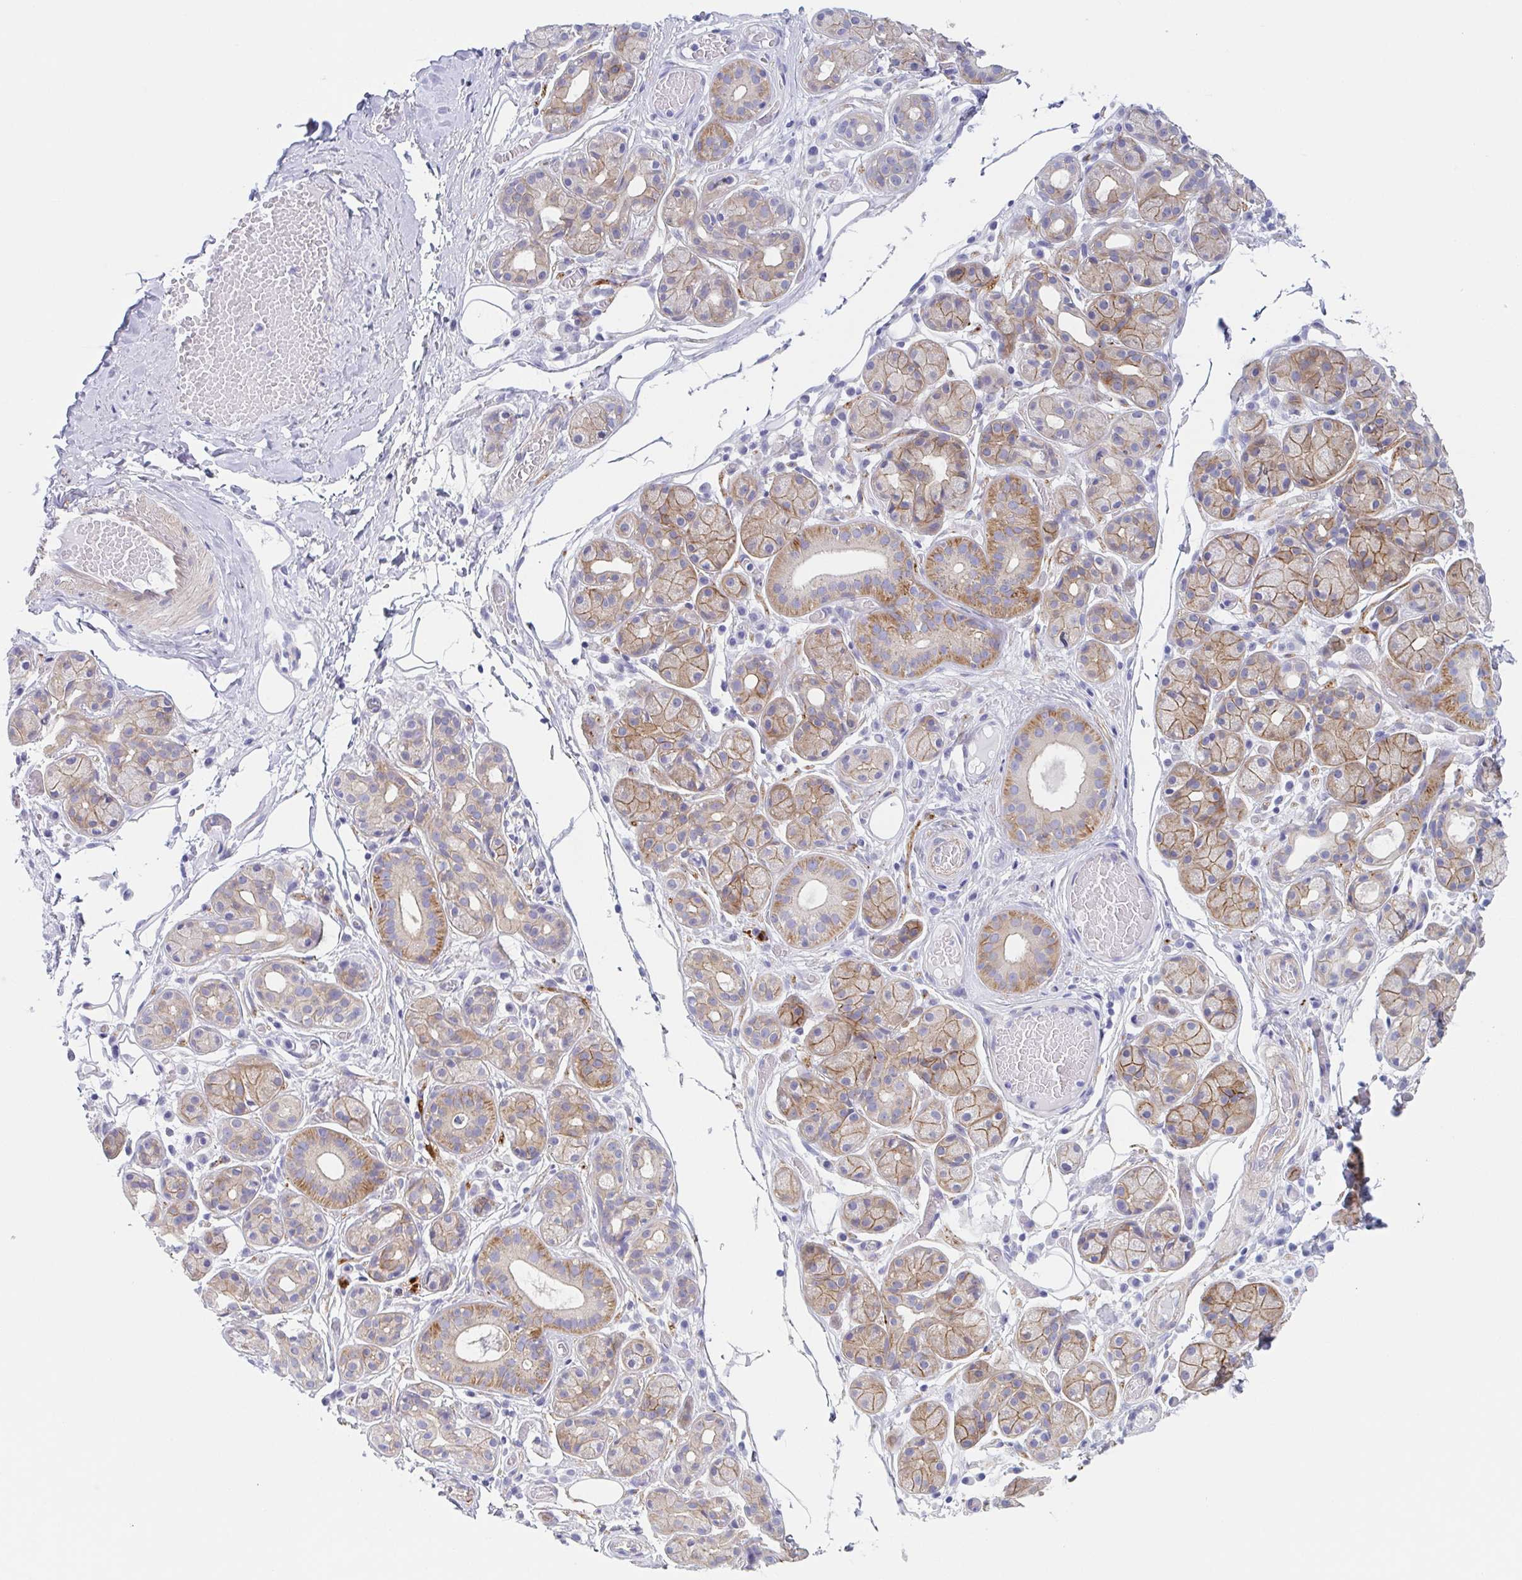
{"staining": {"intensity": "moderate", "quantity": "25%-75%", "location": "cytoplasmic/membranous"}, "tissue": "salivary gland", "cell_type": "Glandular cells", "image_type": "normal", "snomed": [{"axis": "morphology", "description": "Normal tissue, NOS"}, {"axis": "topography", "description": "Salivary gland"}, {"axis": "topography", "description": "Peripheral nerve tissue"}], "caption": "This is a micrograph of IHC staining of benign salivary gland, which shows moderate expression in the cytoplasmic/membranous of glandular cells.", "gene": "DYNC1I1", "patient": {"sex": "male", "age": 71}}